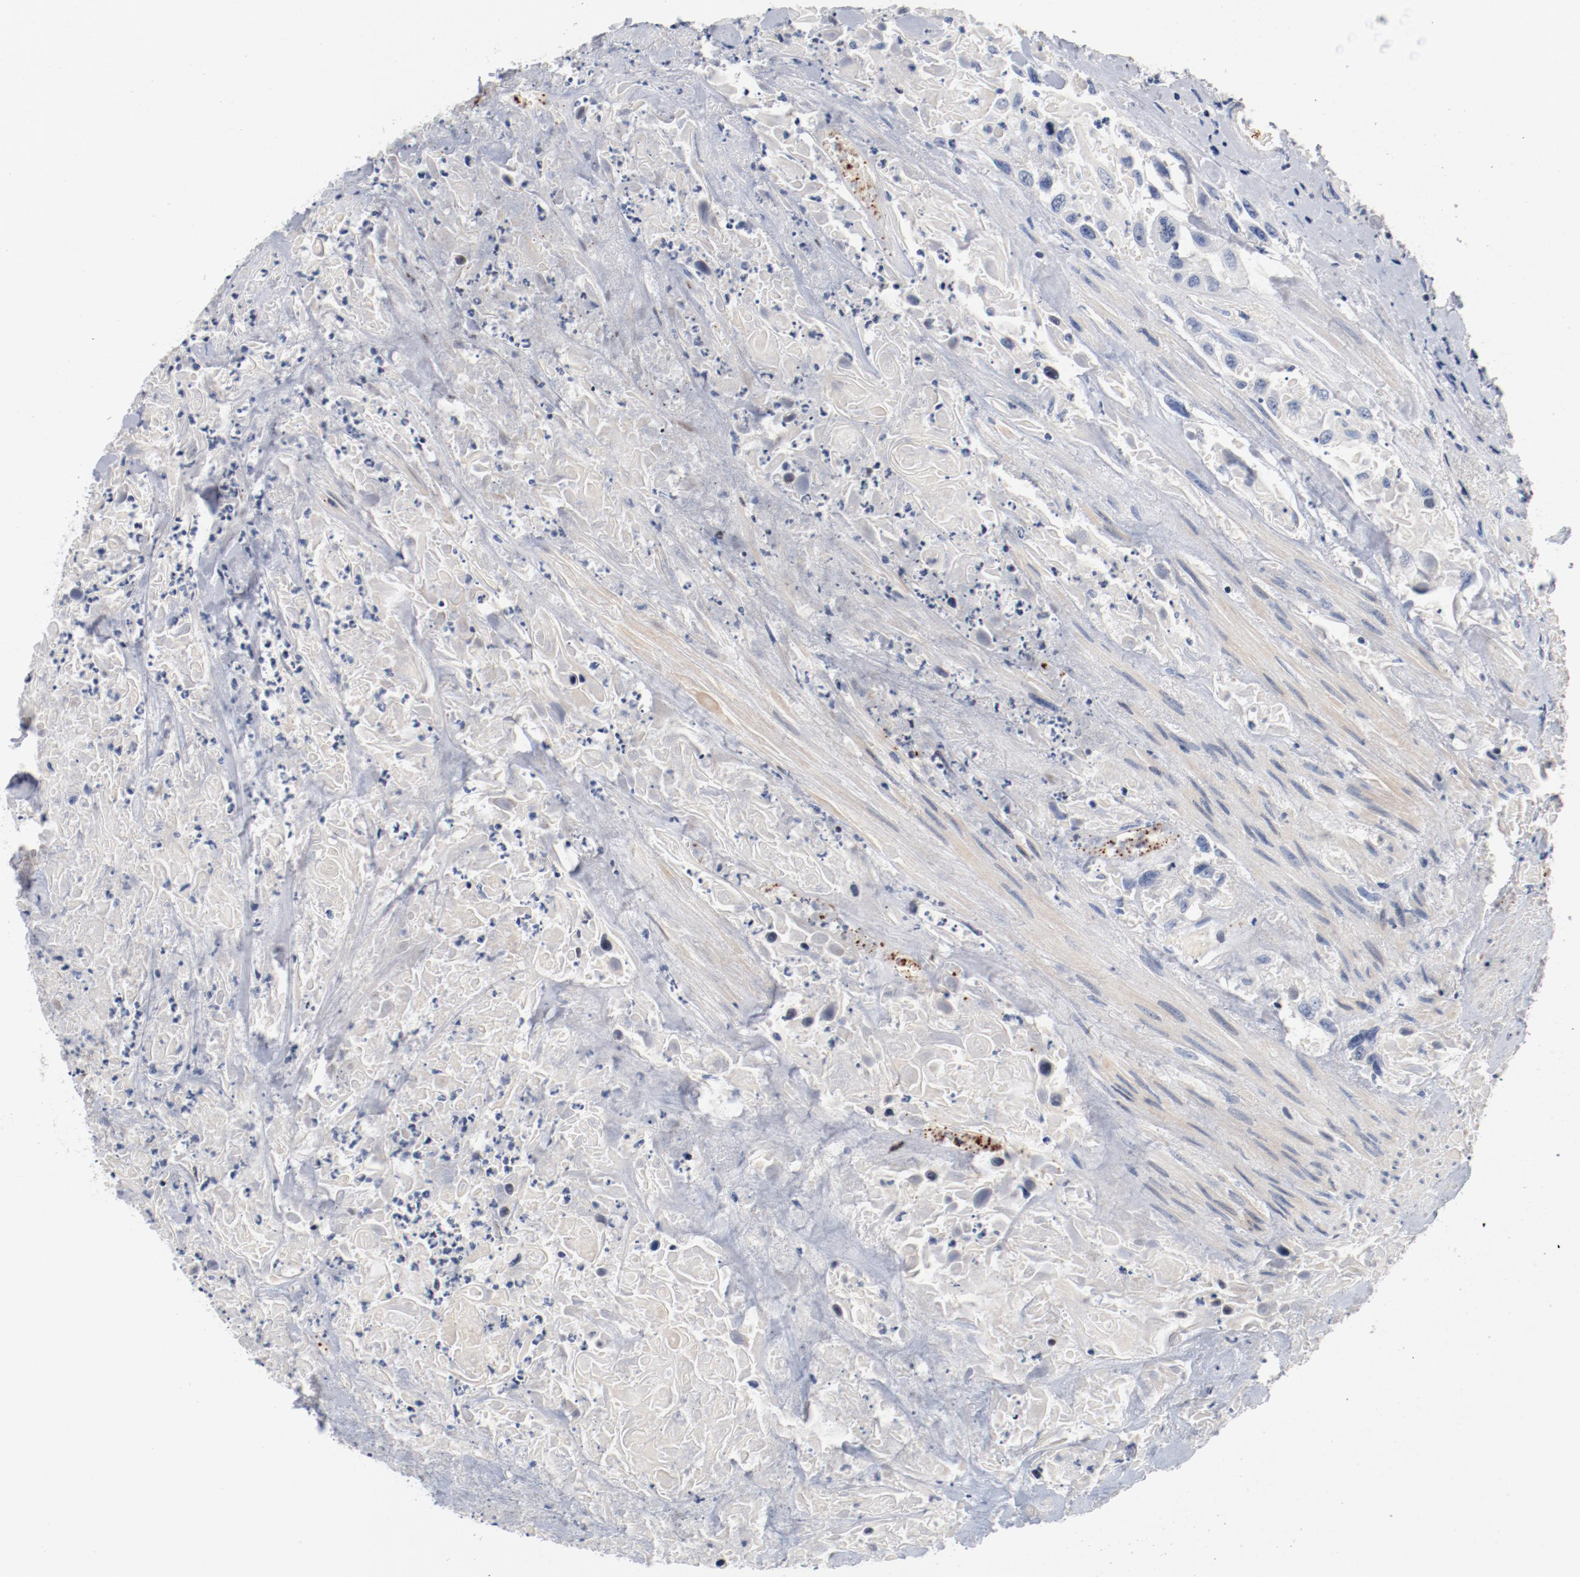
{"staining": {"intensity": "negative", "quantity": "none", "location": "none"}, "tissue": "urothelial cancer", "cell_type": "Tumor cells", "image_type": "cancer", "snomed": [{"axis": "morphology", "description": "Urothelial carcinoma, High grade"}, {"axis": "topography", "description": "Urinary bladder"}], "caption": "DAB immunohistochemical staining of high-grade urothelial carcinoma shows no significant positivity in tumor cells. (Stains: DAB (3,3'-diaminobenzidine) IHC with hematoxylin counter stain, Microscopy: brightfield microscopy at high magnification).", "gene": "PIM1", "patient": {"sex": "female", "age": 84}}